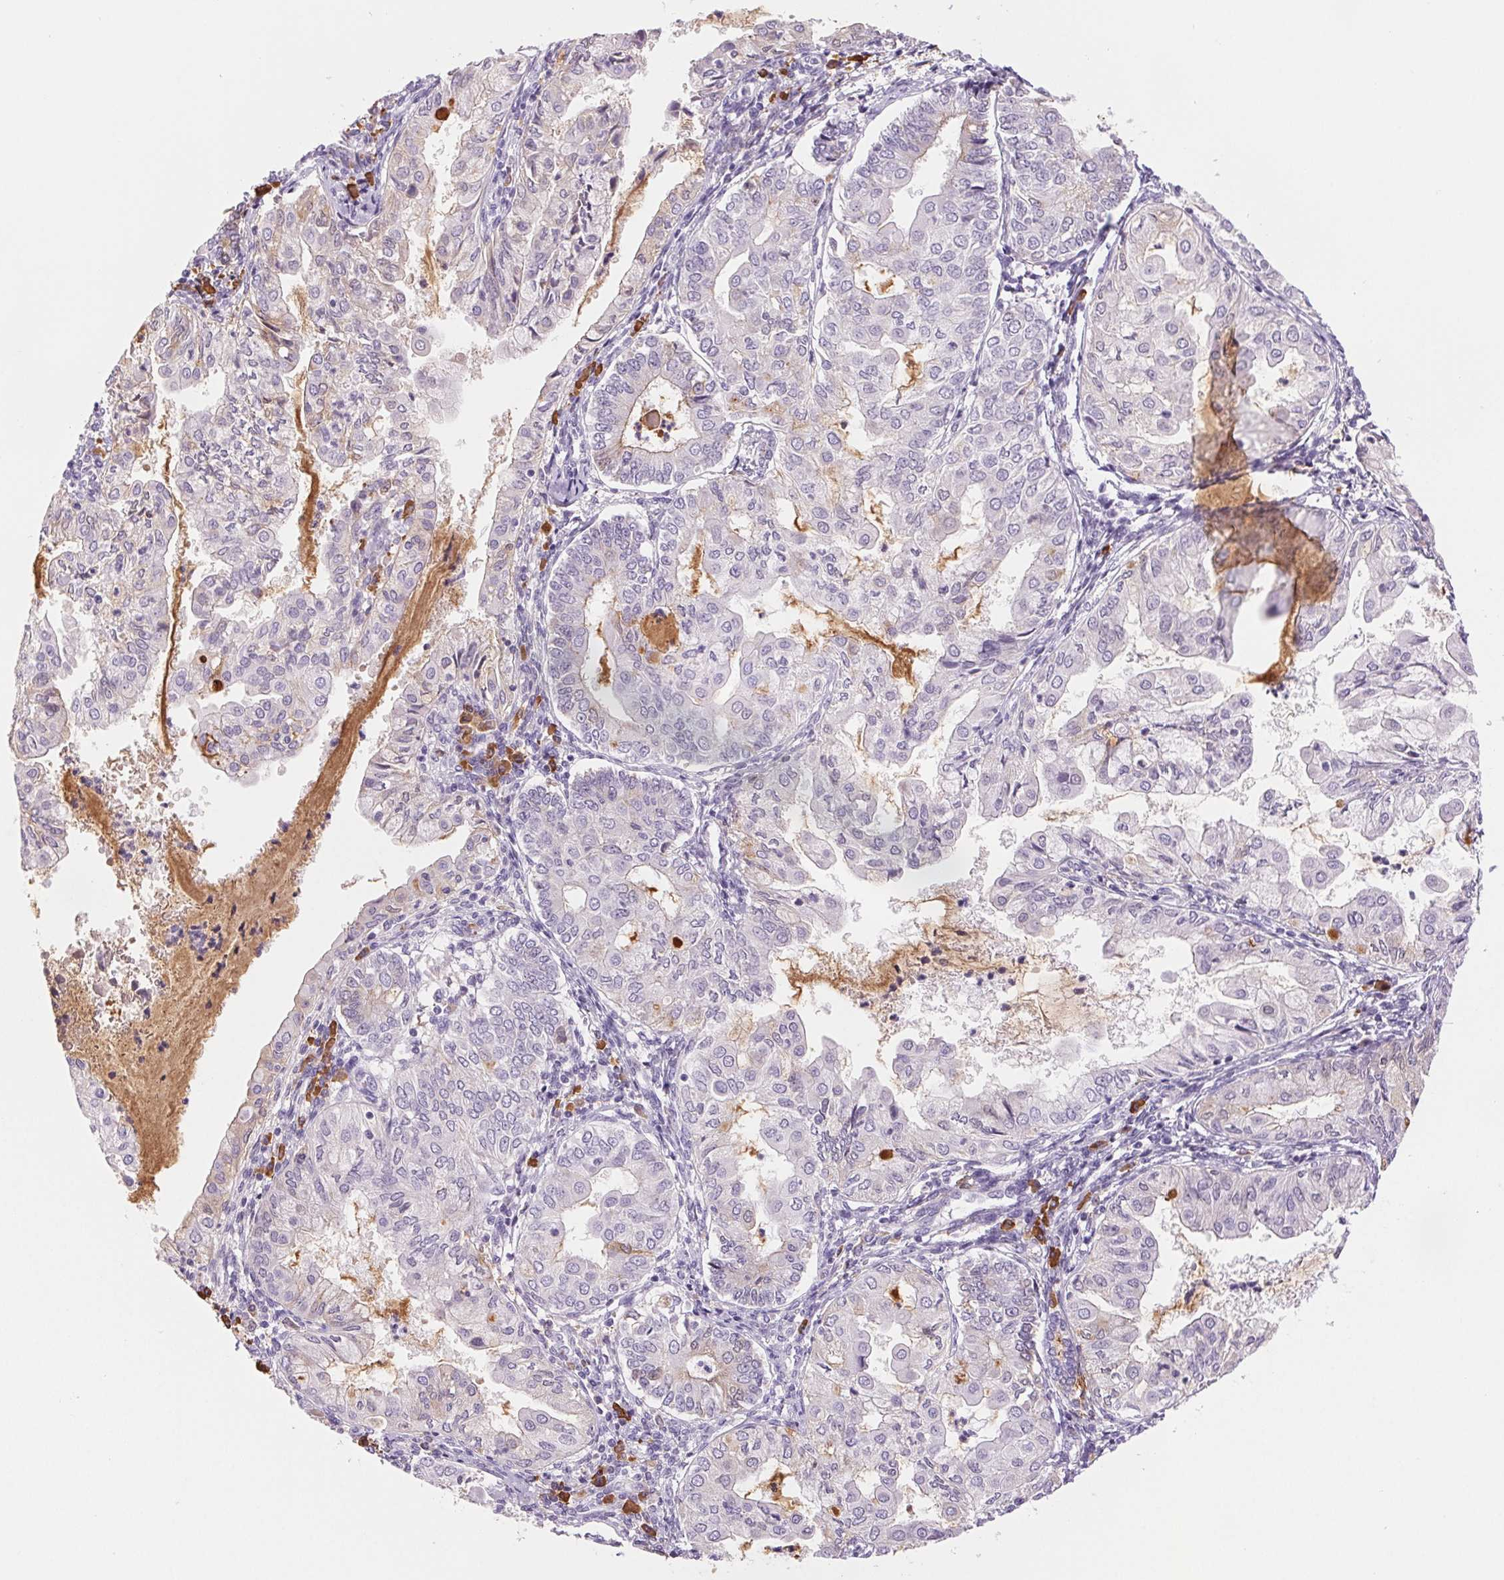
{"staining": {"intensity": "negative", "quantity": "none", "location": "none"}, "tissue": "endometrial cancer", "cell_type": "Tumor cells", "image_type": "cancer", "snomed": [{"axis": "morphology", "description": "Adenocarcinoma, NOS"}, {"axis": "topography", "description": "Endometrium"}], "caption": "Immunohistochemical staining of endometrial cancer displays no significant expression in tumor cells.", "gene": "IFIT1B", "patient": {"sex": "female", "age": 68}}